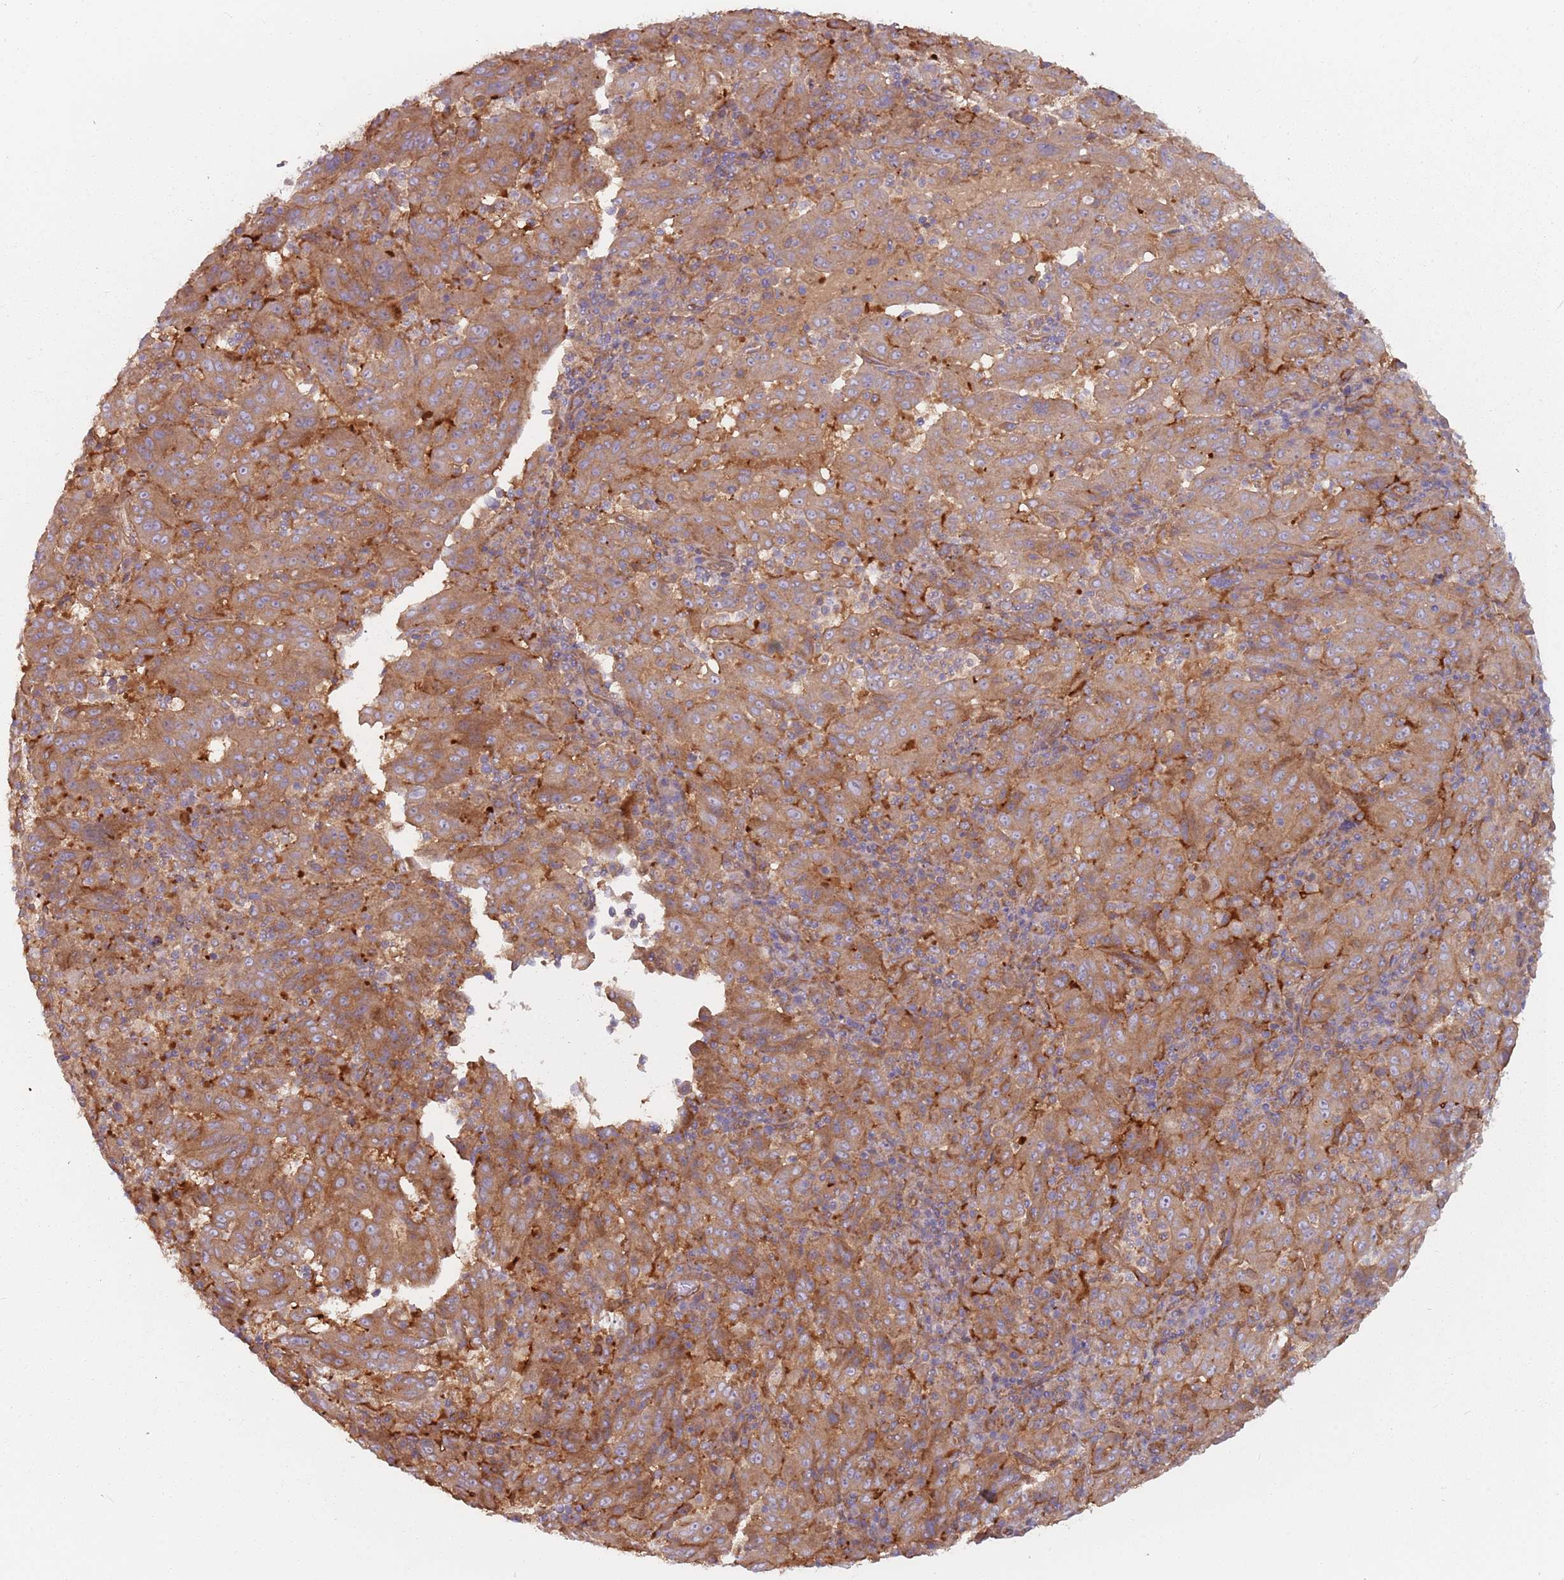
{"staining": {"intensity": "moderate", "quantity": ">75%", "location": "cytoplasmic/membranous"}, "tissue": "pancreatic cancer", "cell_type": "Tumor cells", "image_type": "cancer", "snomed": [{"axis": "morphology", "description": "Adenocarcinoma, NOS"}, {"axis": "topography", "description": "Pancreas"}], "caption": "Tumor cells show moderate cytoplasmic/membranous expression in approximately >75% of cells in pancreatic adenocarcinoma. The staining is performed using DAB (3,3'-diaminobenzidine) brown chromogen to label protein expression. The nuclei are counter-stained blue using hematoxylin.", "gene": "SPDL1", "patient": {"sex": "male", "age": 63}}